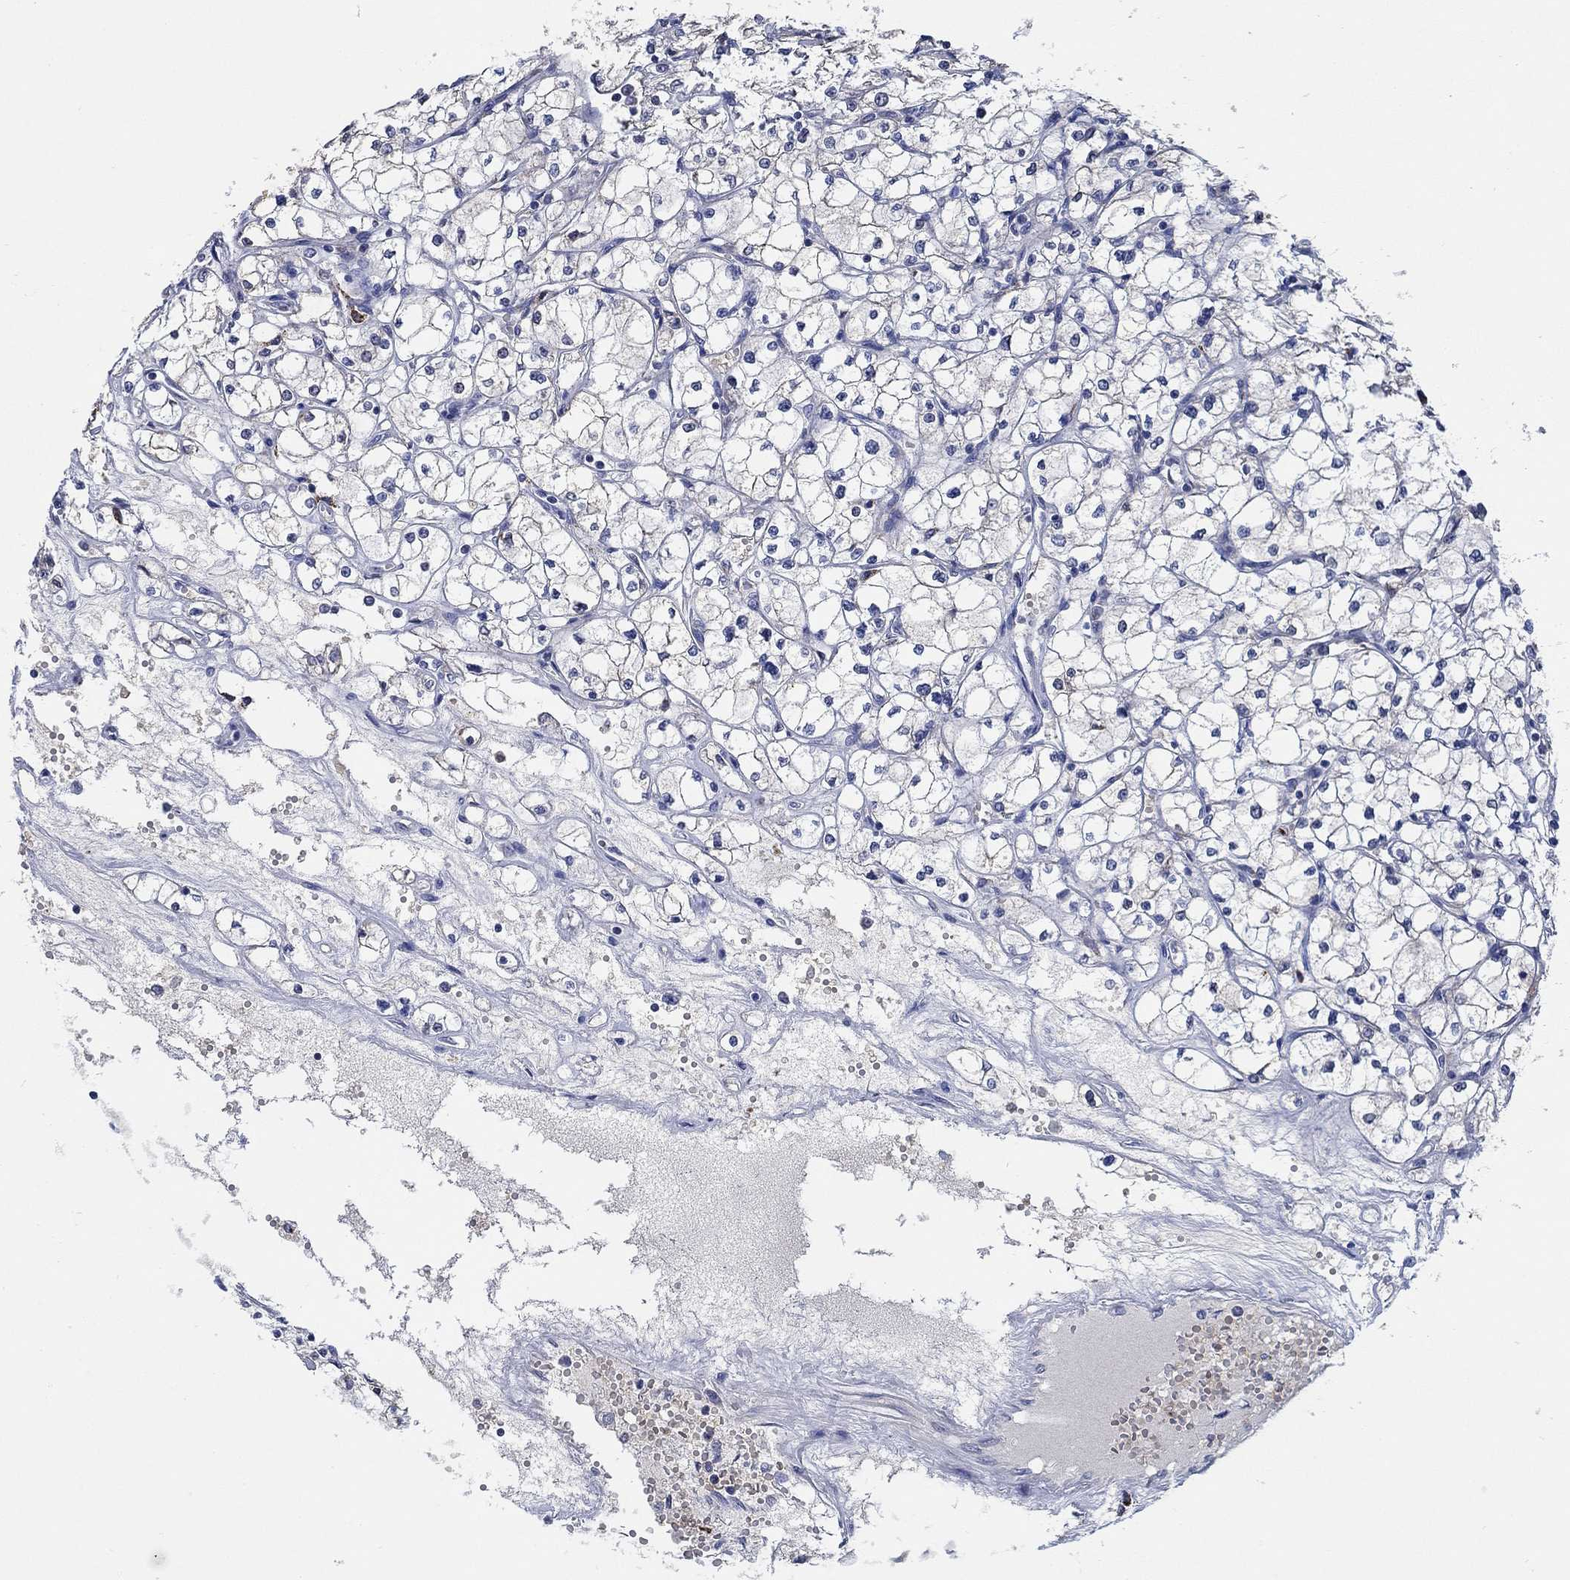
{"staining": {"intensity": "negative", "quantity": "none", "location": "none"}, "tissue": "renal cancer", "cell_type": "Tumor cells", "image_type": "cancer", "snomed": [{"axis": "morphology", "description": "Adenocarcinoma, NOS"}, {"axis": "topography", "description": "Kidney"}], "caption": "Immunohistochemistry (IHC) photomicrograph of neoplastic tissue: renal cancer (adenocarcinoma) stained with DAB (3,3'-diaminobenzidine) demonstrates no significant protein expression in tumor cells. (IHC, brightfield microscopy, high magnification).", "gene": "MPP1", "patient": {"sex": "male", "age": 67}}